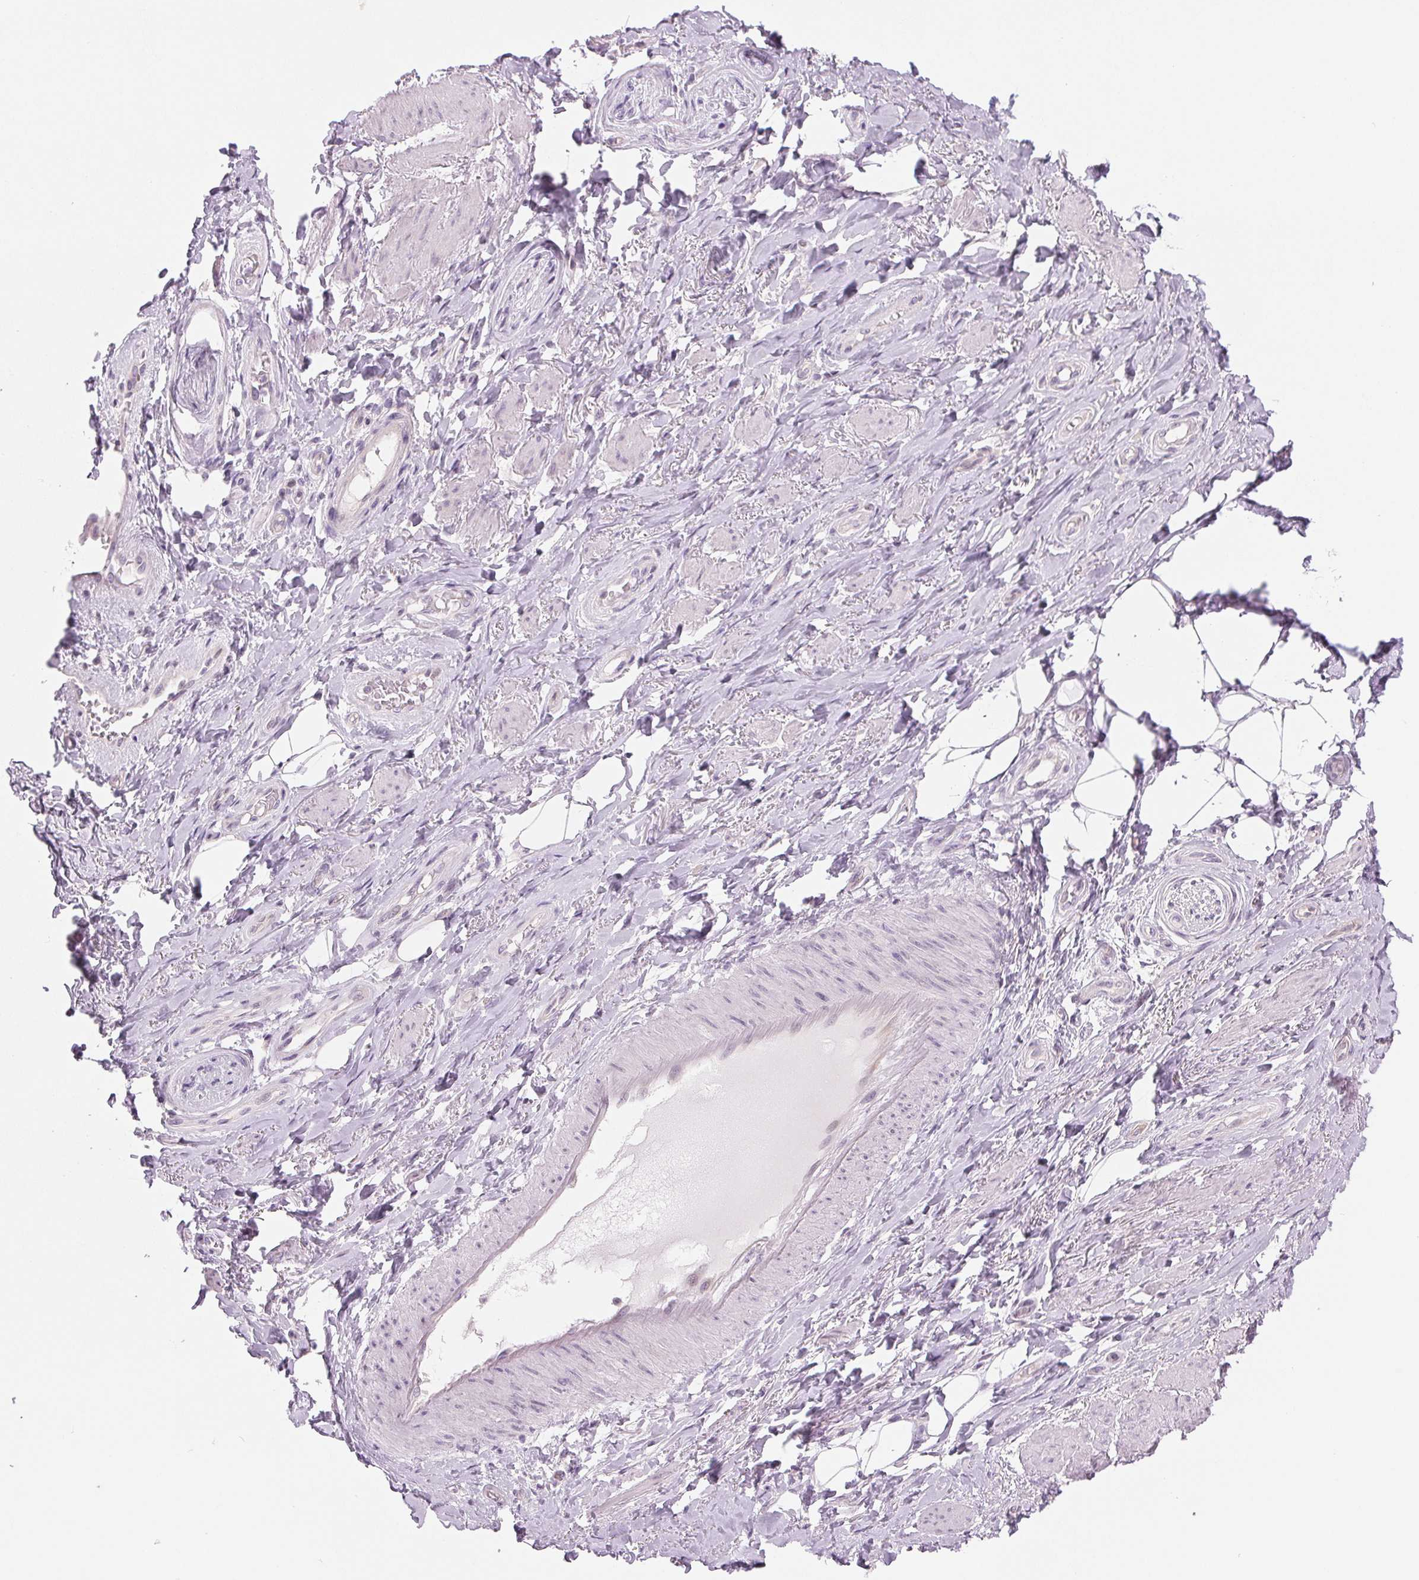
{"staining": {"intensity": "negative", "quantity": "none", "location": "none"}, "tissue": "adipose tissue", "cell_type": "Adipocytes", "image_type": "normal", "snomed": [{"axis": "morphology", "description": "Normal tissue, NOS"}, {"axis": "topography", "description": "Anal"}, {"axis": "topography", "description": "Peripheral nerve tissue"}], "caption": "This histopathology image is of benign adipose tissue stained with immunohistochemistry to label a protein in brown with the nuclei are counter-stained blue. There is no expression in adipocytes. (DAB immunohistochemistry (IHC) visualized using brightfield microscopy, high magnification).", "gene": "CCDC168", "patient": {"sex": "male", "age": 53}}